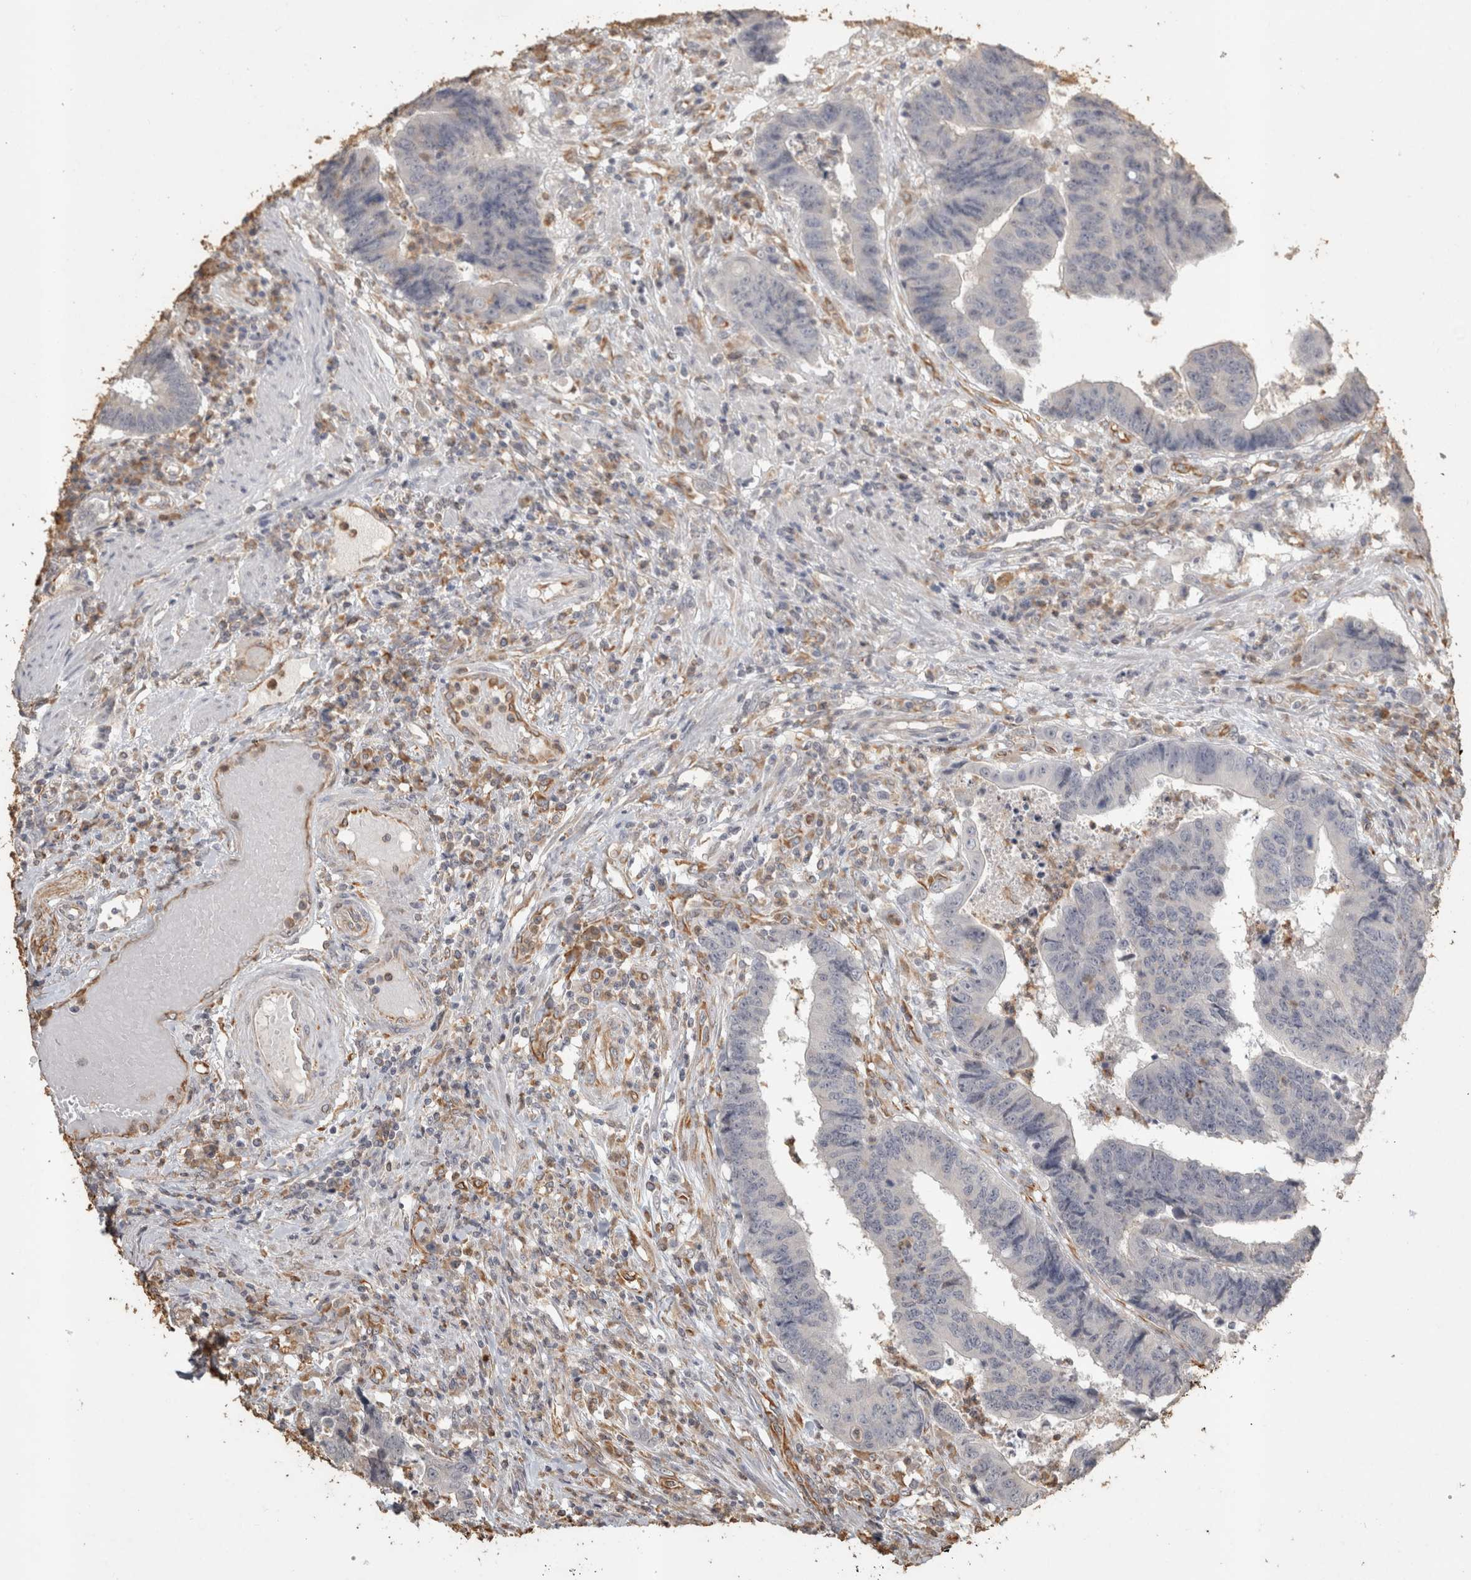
{"staining": {"intensity": "negative", "quantity": "none", "location": "none"}, "tissue": "colorectal cancer", "cell_type": "Tumor cells", "image_type": "cancer", "snomed": [{"axis": "morphology", "description": "Adenocarcinoma, NOS"}, {"axis": "topography", "description": "Rectum"}], "caption": "Adenocarcinoma (colorectal) stained for a protein using immunohistochemistry shows no expression tumor cells.", "gene": "REPS2", "patient": {"sex": "male", "age": 84}}